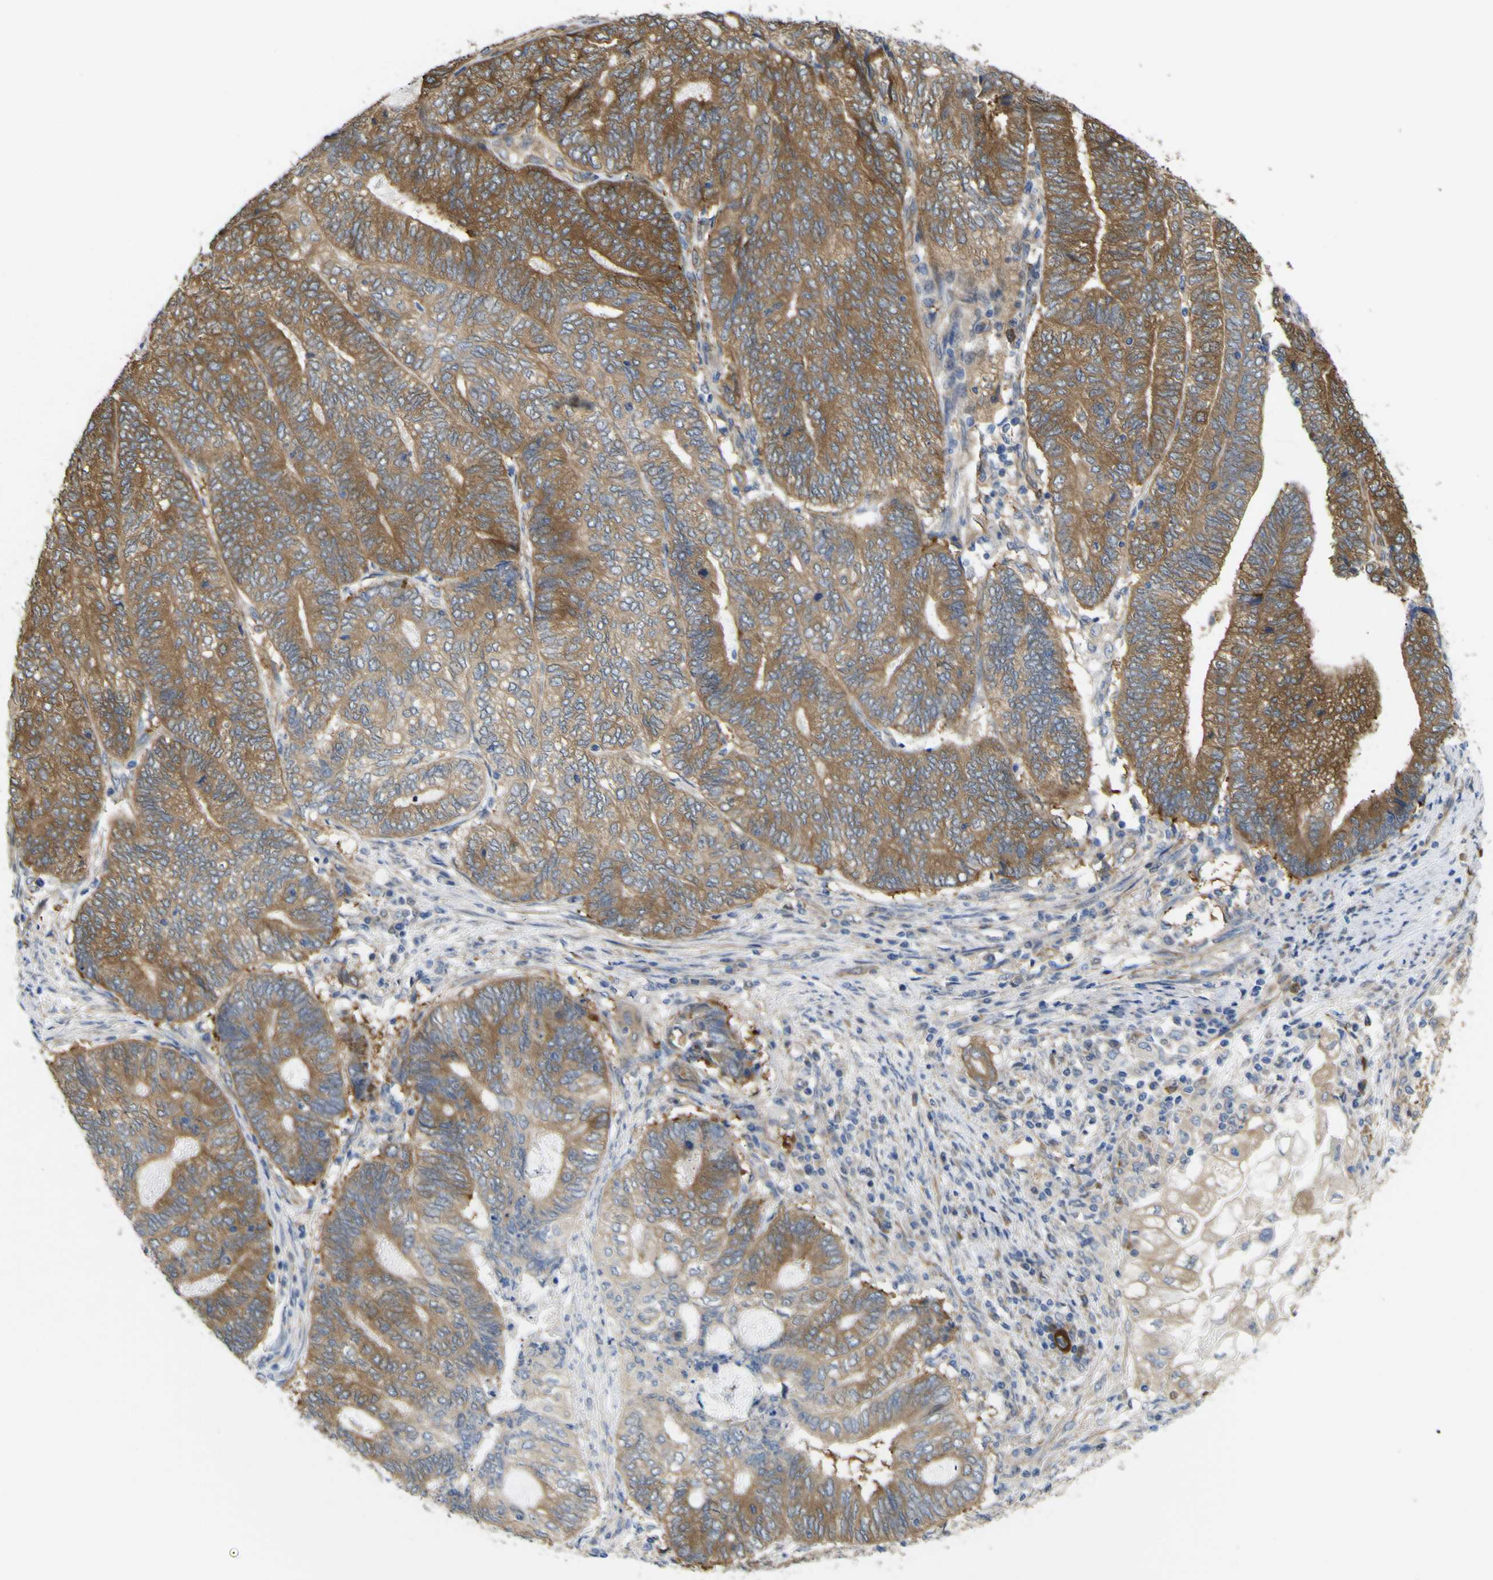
{"staining": {"intensity": "moderate", "quantity": ">75%", "location": "cytoplasmic/membranous"}, "tissue": "endometrial cancer", "cell_type": "Tumor cells", "image_type": "cancer", "snomed": [{"axis": "morphology", "description": "Adenocarcinoma, NOS"}, {"axis": "topography", "description": "Uterus"}, {"axis": "topography", "description": "Endometrium"}], "caption": "Immunohistochemistry (IHC) of human endometrial cancer reveals medium levels of moderate cytoplasmic/membranous expression in about >75% of tumor cells.", "gene": "JPH1", "patient": {"sex": "female", "age": 70}}